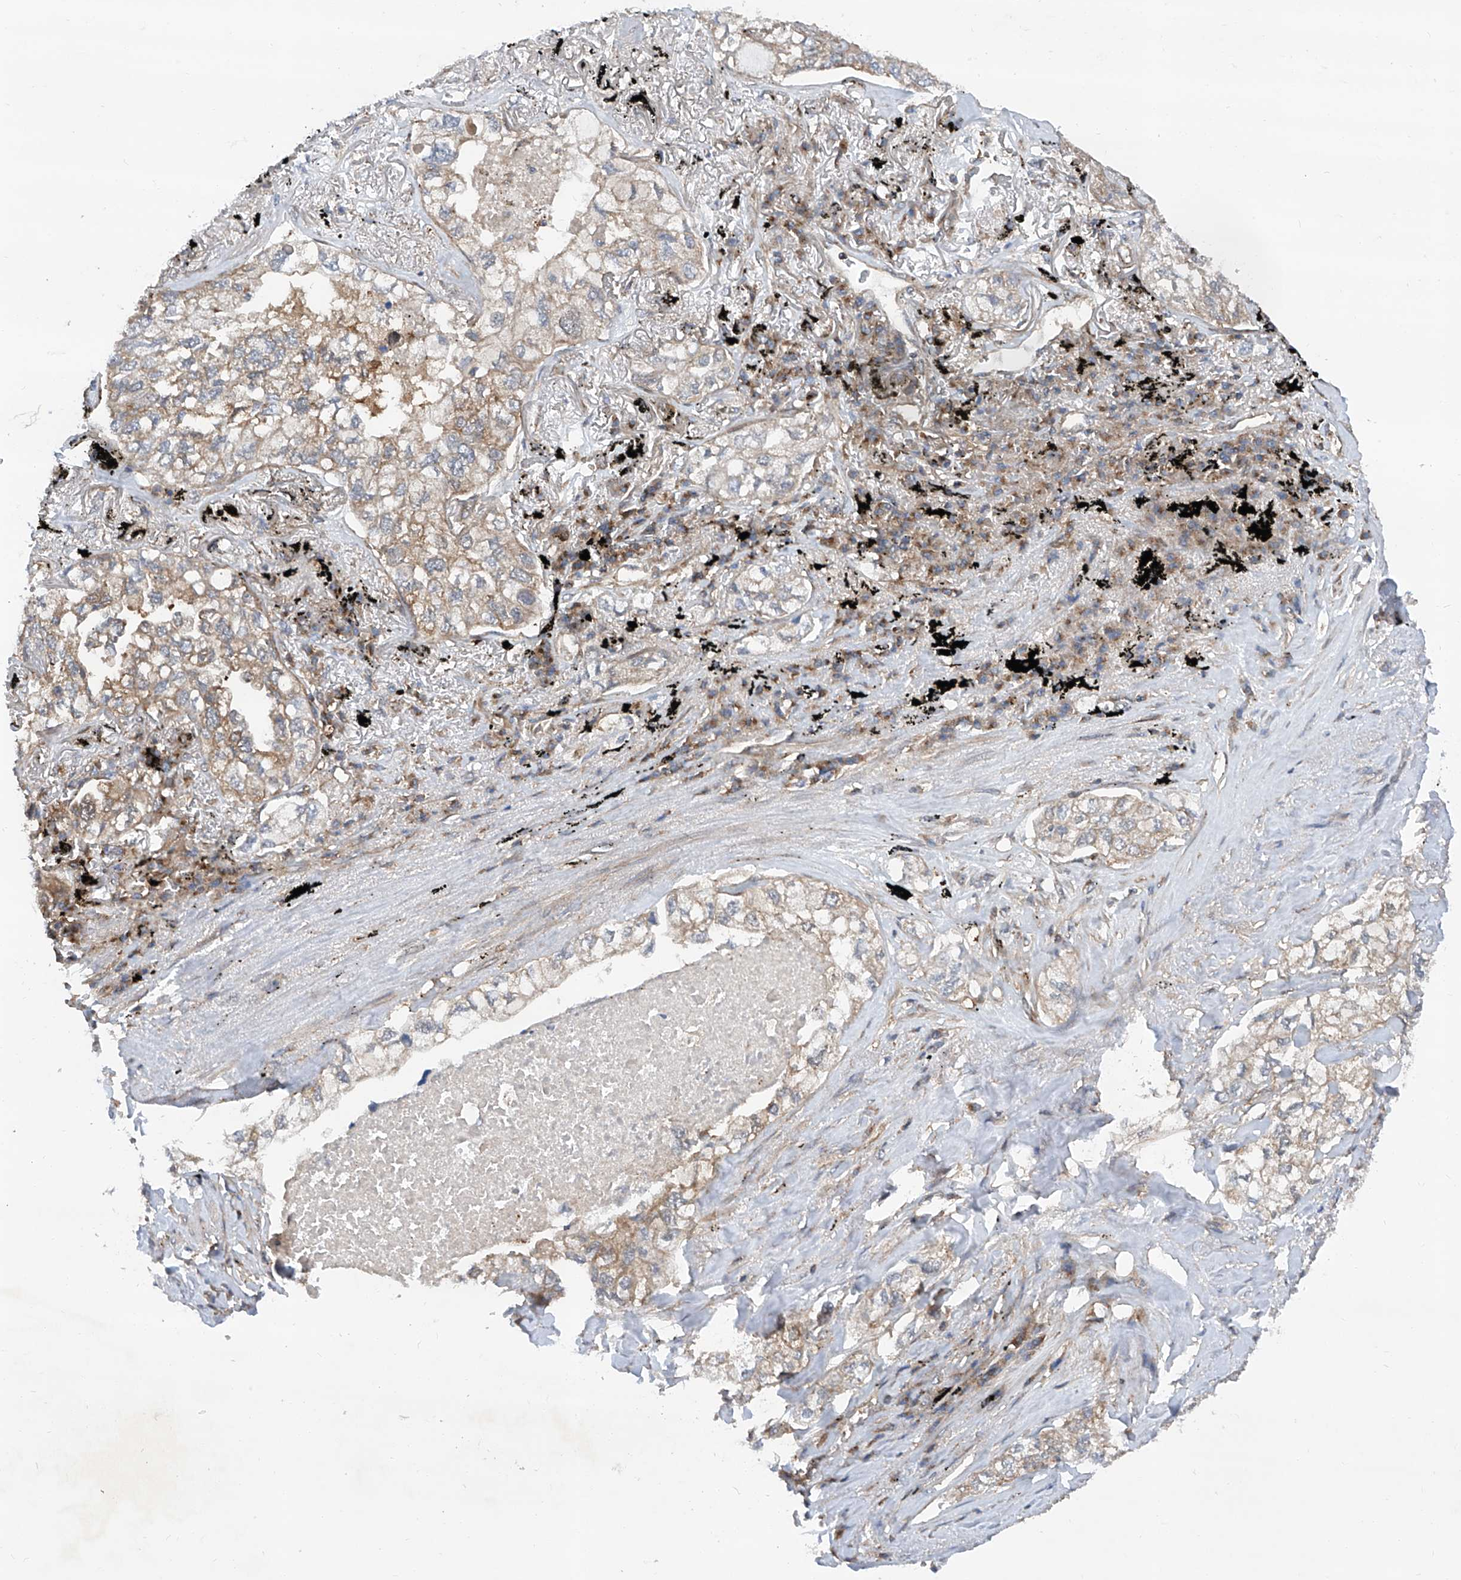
{"staining": {"intensity": "weak", "quantity": "<25%", "location": "cytoplasmic/membranous"}, "tissue": "lung cancer", "cell_type": "Tumor cells", "image_type": "cancer", "snomed": [{"axis": "morphology", "description": "Adenocarcinoma, NOS"}, {"axis": "topography", "description": "Lung"}], "caption": "A histopathology image of human lung cancer (adenocarcinoma) is negative for staining in tumor cells. (Brightfield microscopy of DAB IHC at high magnification).", "gene": "SMAP1", "patient": {"sex": "male", "age": 65}}